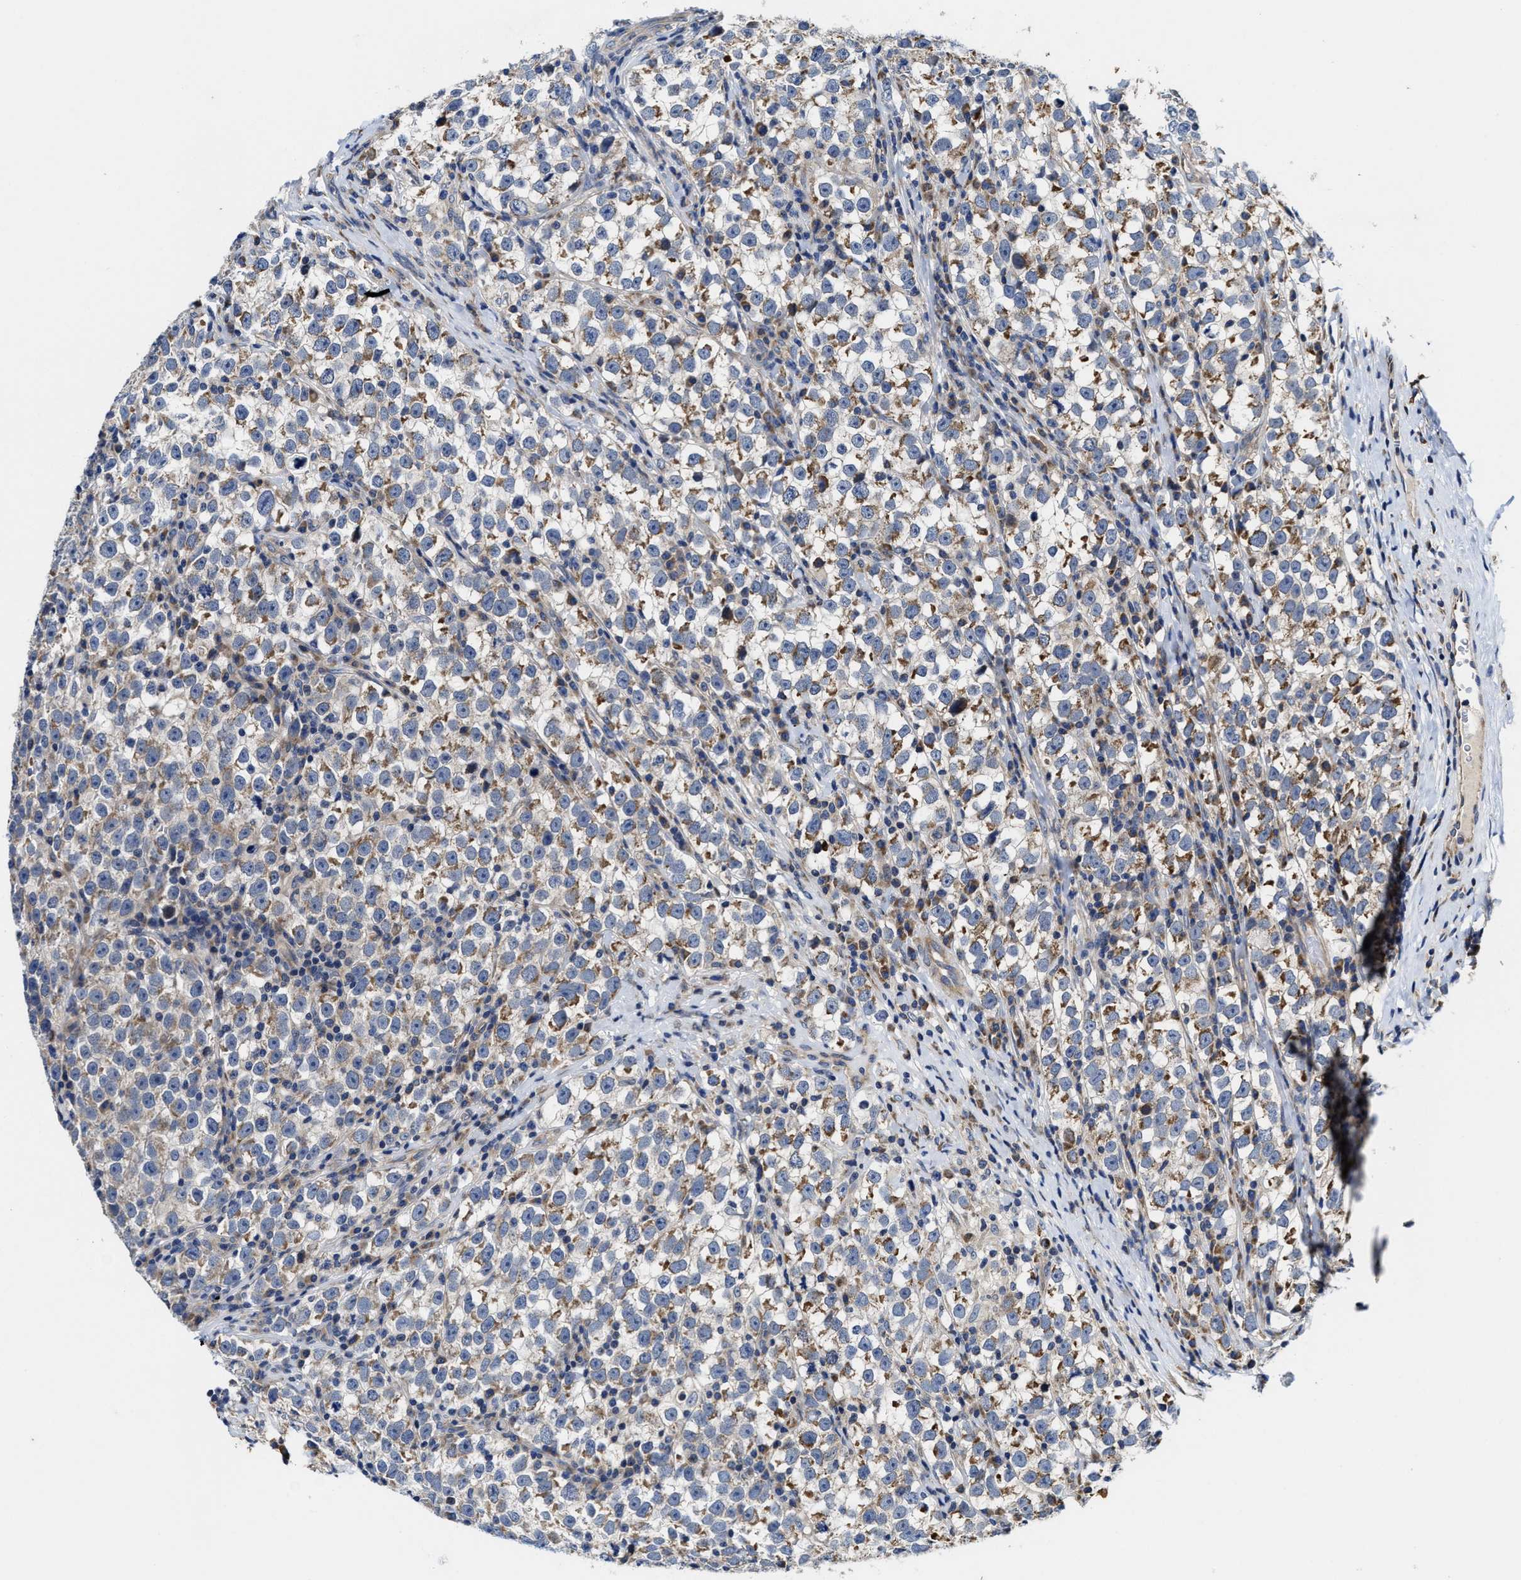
{"staining": {"intensity": "moderate", "quantity": "25%-75%", "location": "cytoplasmic/membranous"}, "tissue": "testis cancer", "cell_type": "Tumor cells", "image_type": "cancer", "snomed": [{"axis": "morphology", "description": "Normal tissue, NOS"}, {"axis": "morphology", "description": "Seminoma, NOS"}, {"axis": "topography", "description": "Testis"}], "caption": "Immunohistochemistry (IHC) (DAB) staining of human testis seminoma shows moderate cytoplasmic/membranous protein positivity in approximately 25%-75% of tumor cells.", "gene": "TRAF6", "patient": {"sex": "male", "age": 43}}